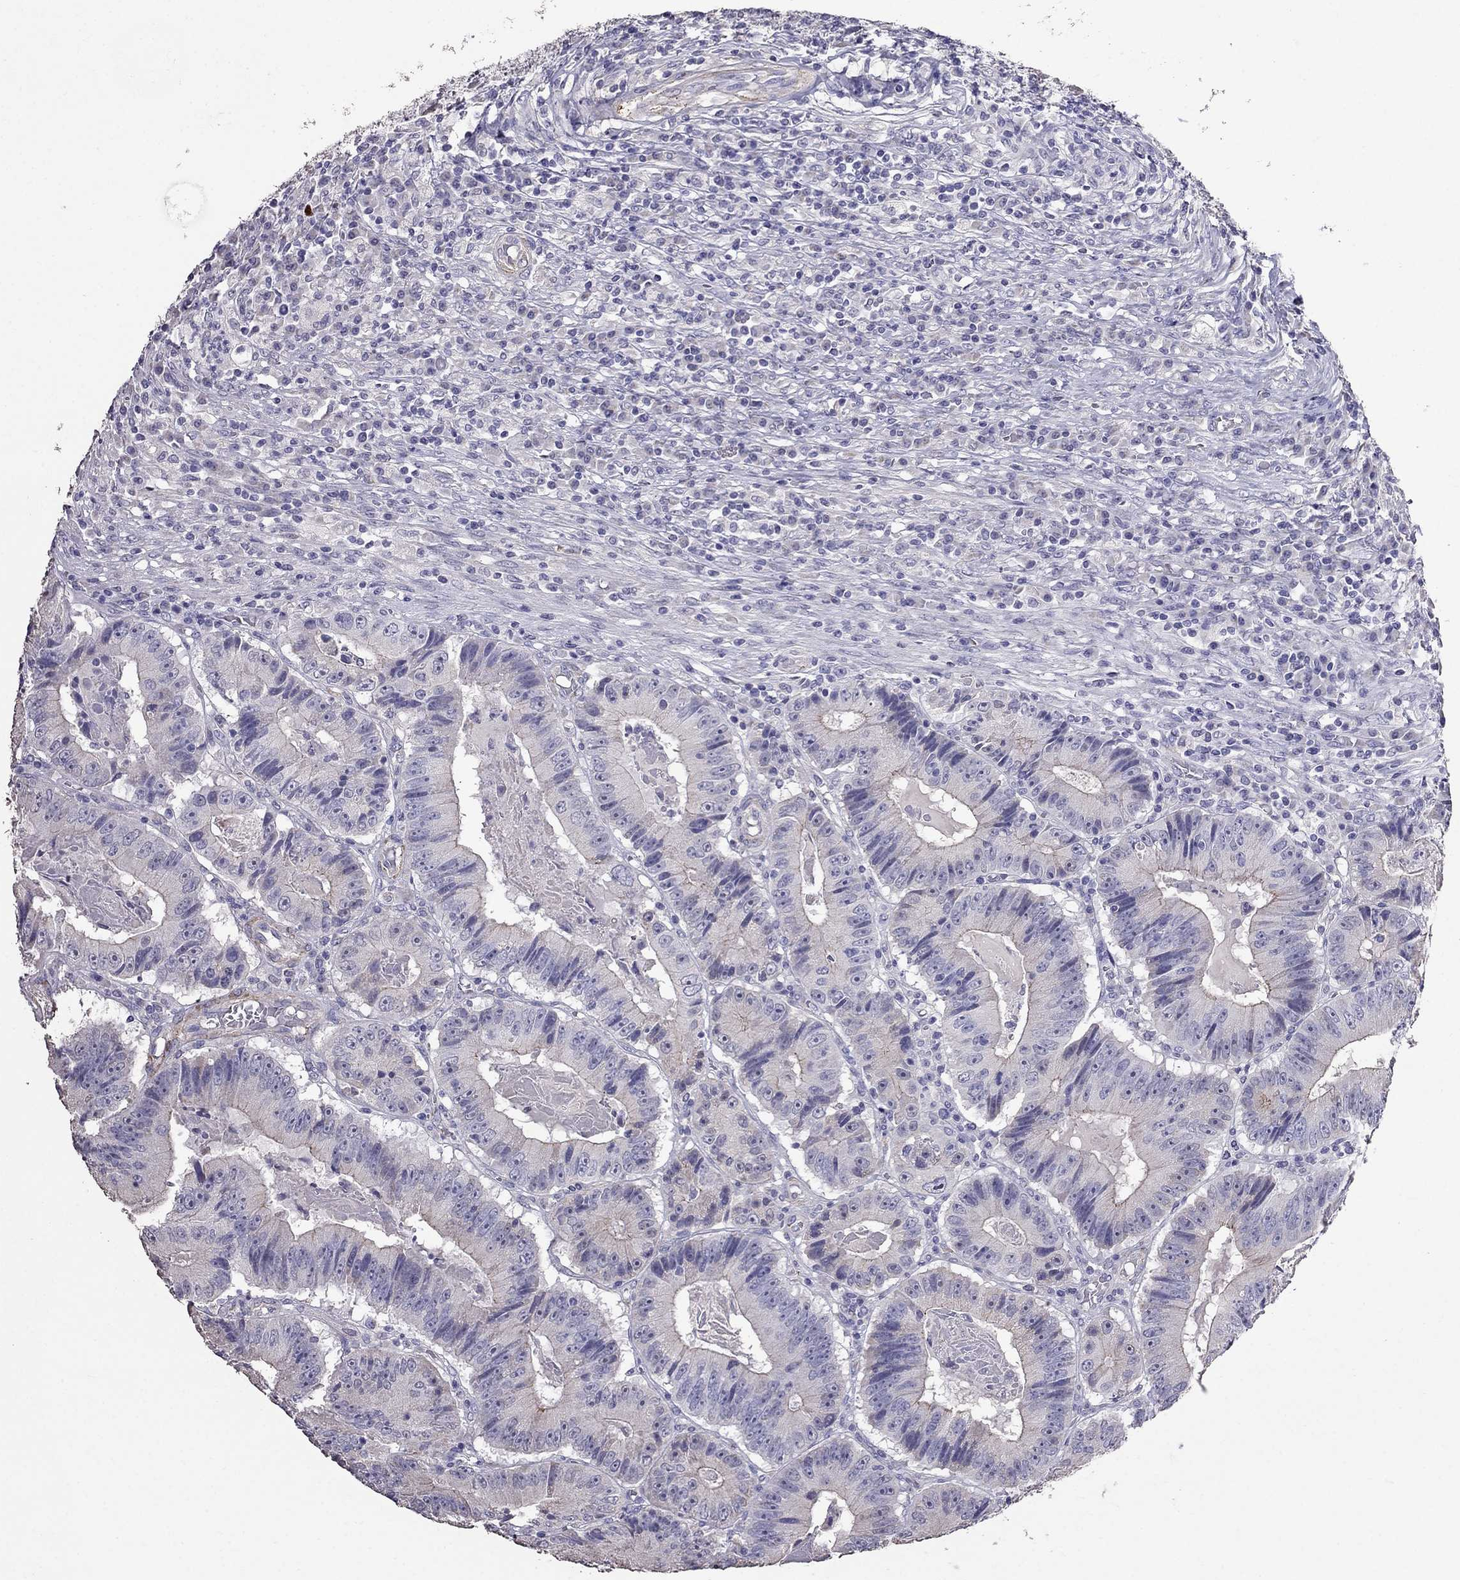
{"staining": {"intensity": "negative", "quantity": "none", "location": "none"}, "tissue": "colorectal cancer", "cell_type": "Tumor cells", "image_type": "cancer", "snomed": [{"axis": "morphology", "description": "Adenocarcinoma, NOS"}, {"axis": "topography", "description": "Colon"}], "caption": "Photomicrograph shows no protein positivity in tumor cells of colorectal adenocarcinoma tissue.", "gene": "AK5", "patient": {"sex": "female", "age": 86}}